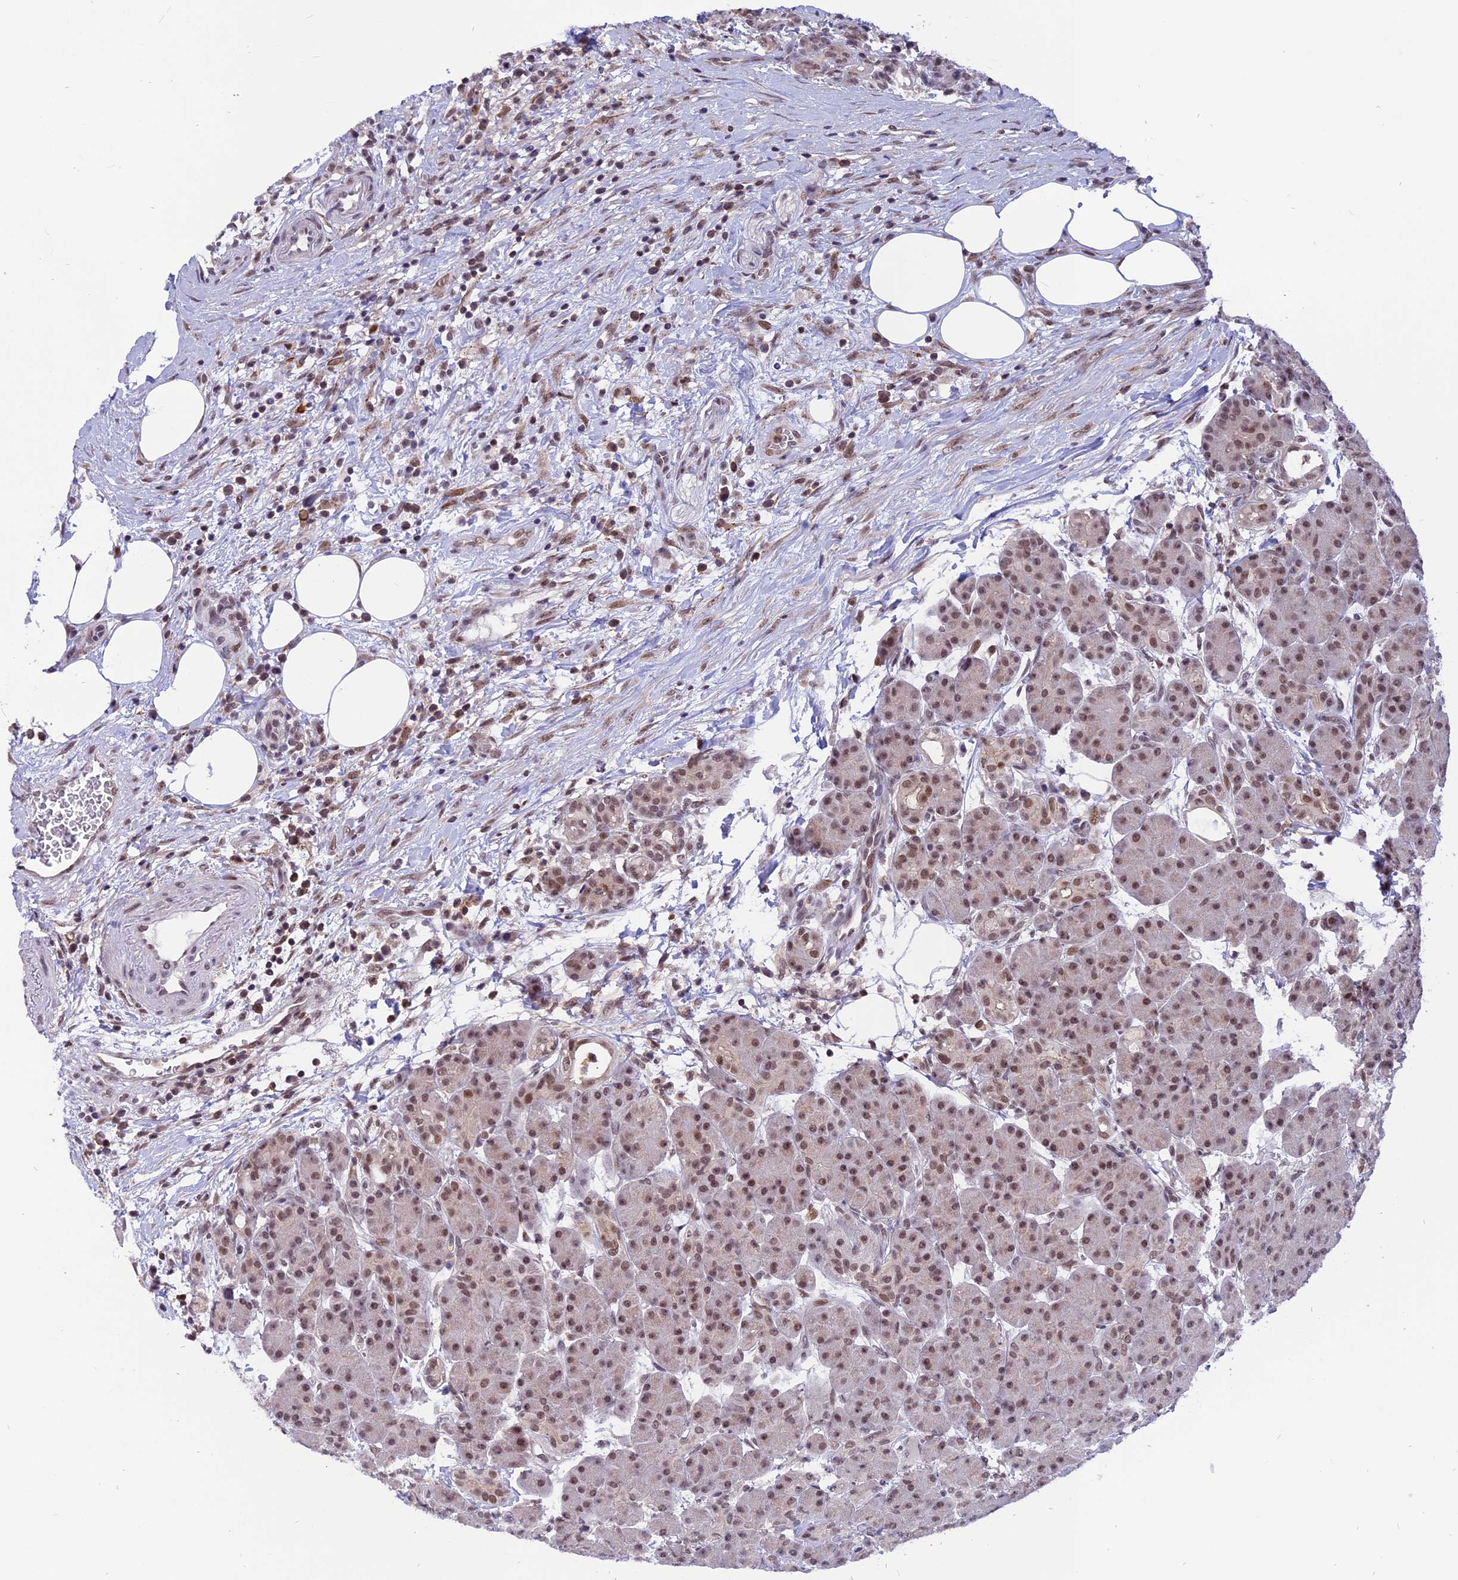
{"staining": {"intensity": "moderate", "quantity": ">75%", "location": "nuclear"}, "tissue": "pancreas", "cell_type": "Exocrine glandular cells", "image_type": "normal", "snomed": [{"axis": "morphology", "description": "Normal tissue, NOS"}, {"axis": "topography", "description": "Pancreas"}], "caption": "This is an image of immunohistochemistry (IHC) staining of benign pancreas, which shows moderate expression in the nuclear of exocrine glandular cells.", "gene": "TADA3", "patient": {"sex": "male", "age": 63}}